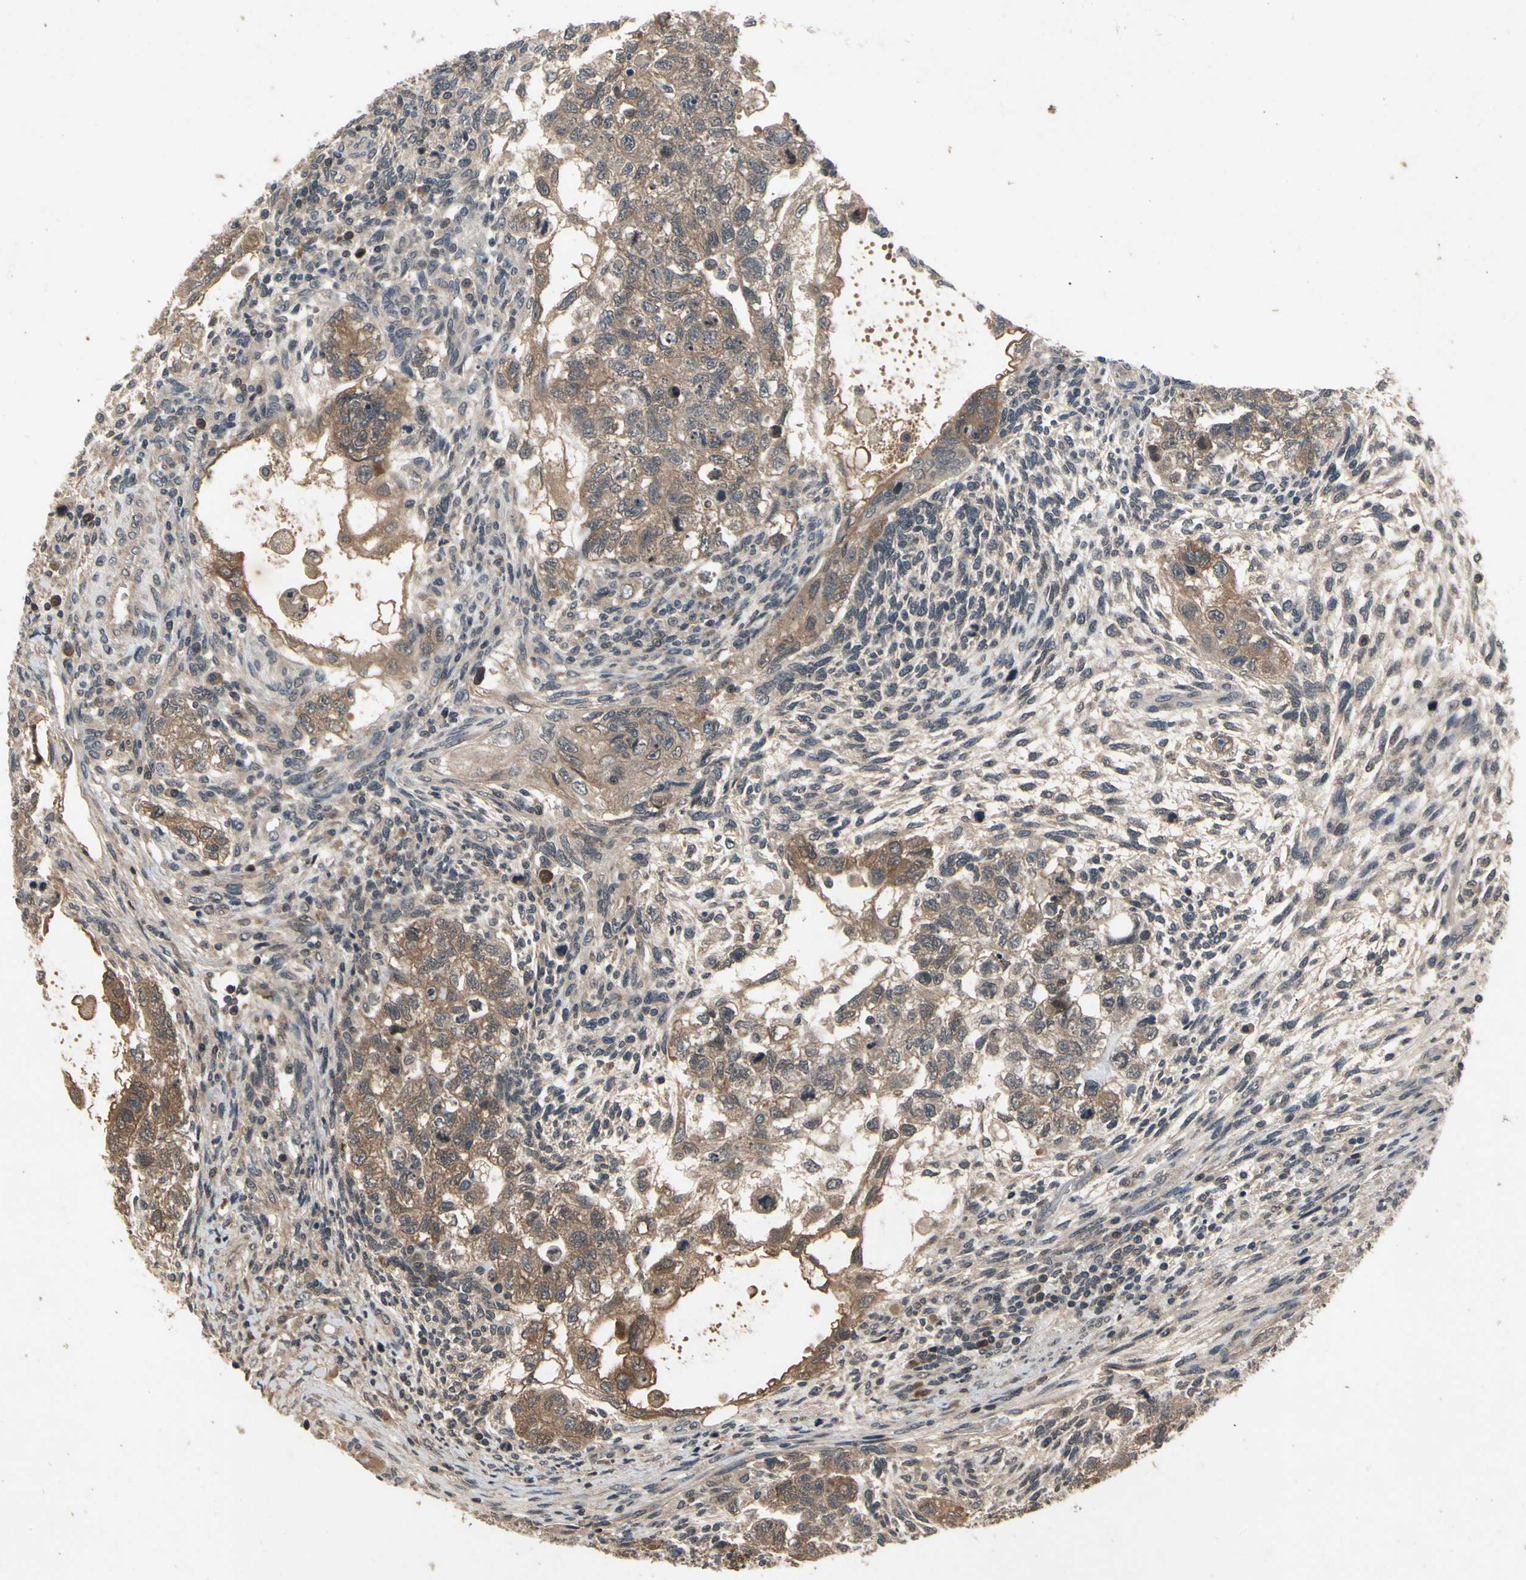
{"staining": {"intensity": "moderate", "quantity": ">75%", "location": "cytoplasmic/membranous"}, "tissue": "testis cancer", "cell_type": "Tumor cells", "image_type": "cancer", "snomed": [{"axis": "morphology", "description": "Normal tissue, NOS"}, {"axis": "morphology", "description": "Carcinoma, Embryonal, NOS"}, {"axis": "topography", "description": "Testis"}], "caption": "Testis cancer (embryonal carcinoma) stained with immunohistochemistry demonstrates moderate cytoplasmic/membranous positivity in approximately >75% of tumor cells.", "gene": "DPY19L3", "patient": {"sex": "male", "age": 36}}